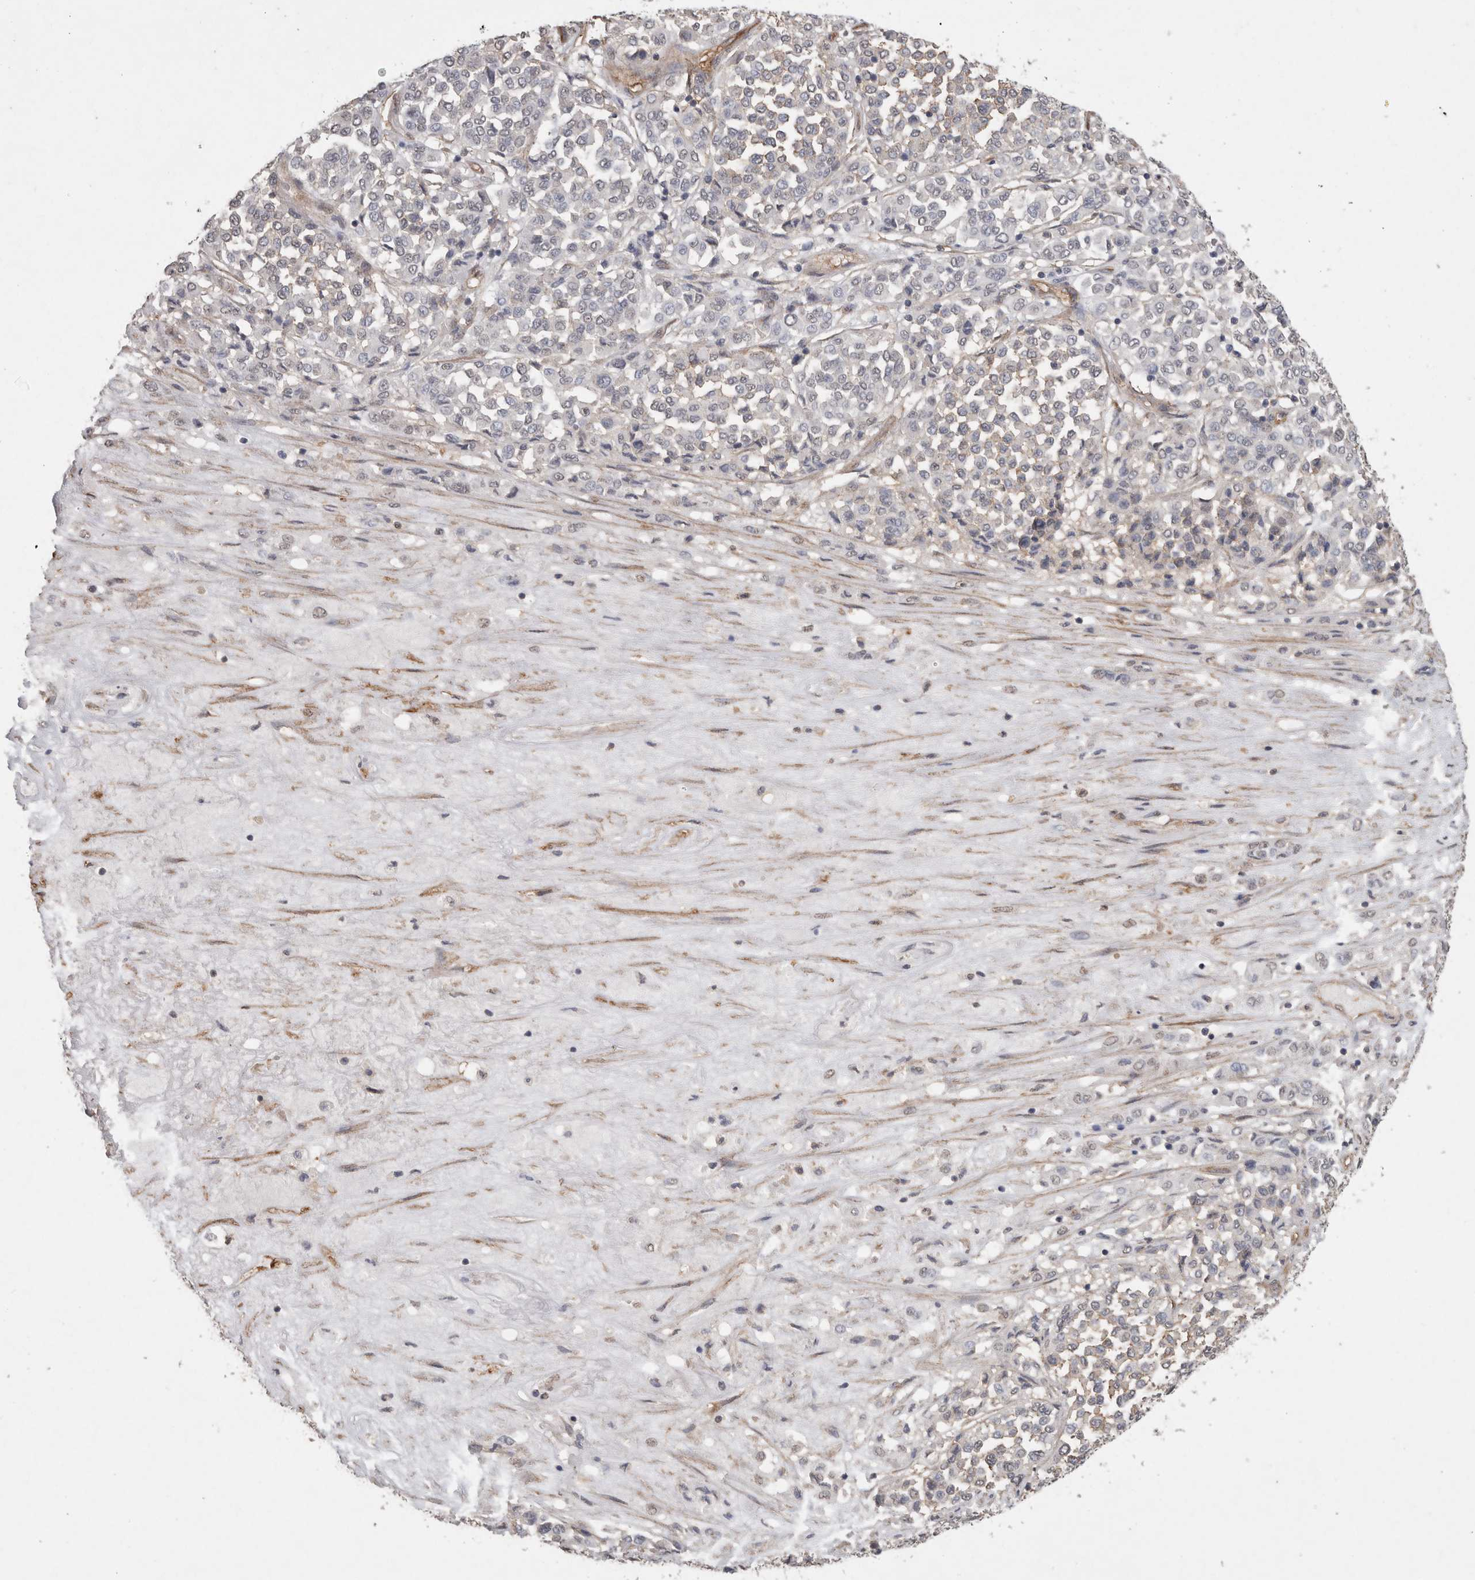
{"staining": {"intensity": "negative", "quantity": "none", "location": "none"}, "tissue": "melanoma", "cell_type": "Tumor cells", "image_type": "cancer", "snomed": [{"axis": "morphology", "description": "Malignant melanoma, Metastatic site"}, {"axis": "topography", "description": "Pancreas"}], "caption": "Immunohistochemistry photomicrograph of human malignant melanoma (metastatic site) stained for a protein (brown), which demonstrates no staining in tumor cells. (DAB (3,3'-diaminobenzidine) IHC with hematoxylin counter stain).", "gene": "RECK", "patient": {"sex": "female", "age": 30}}